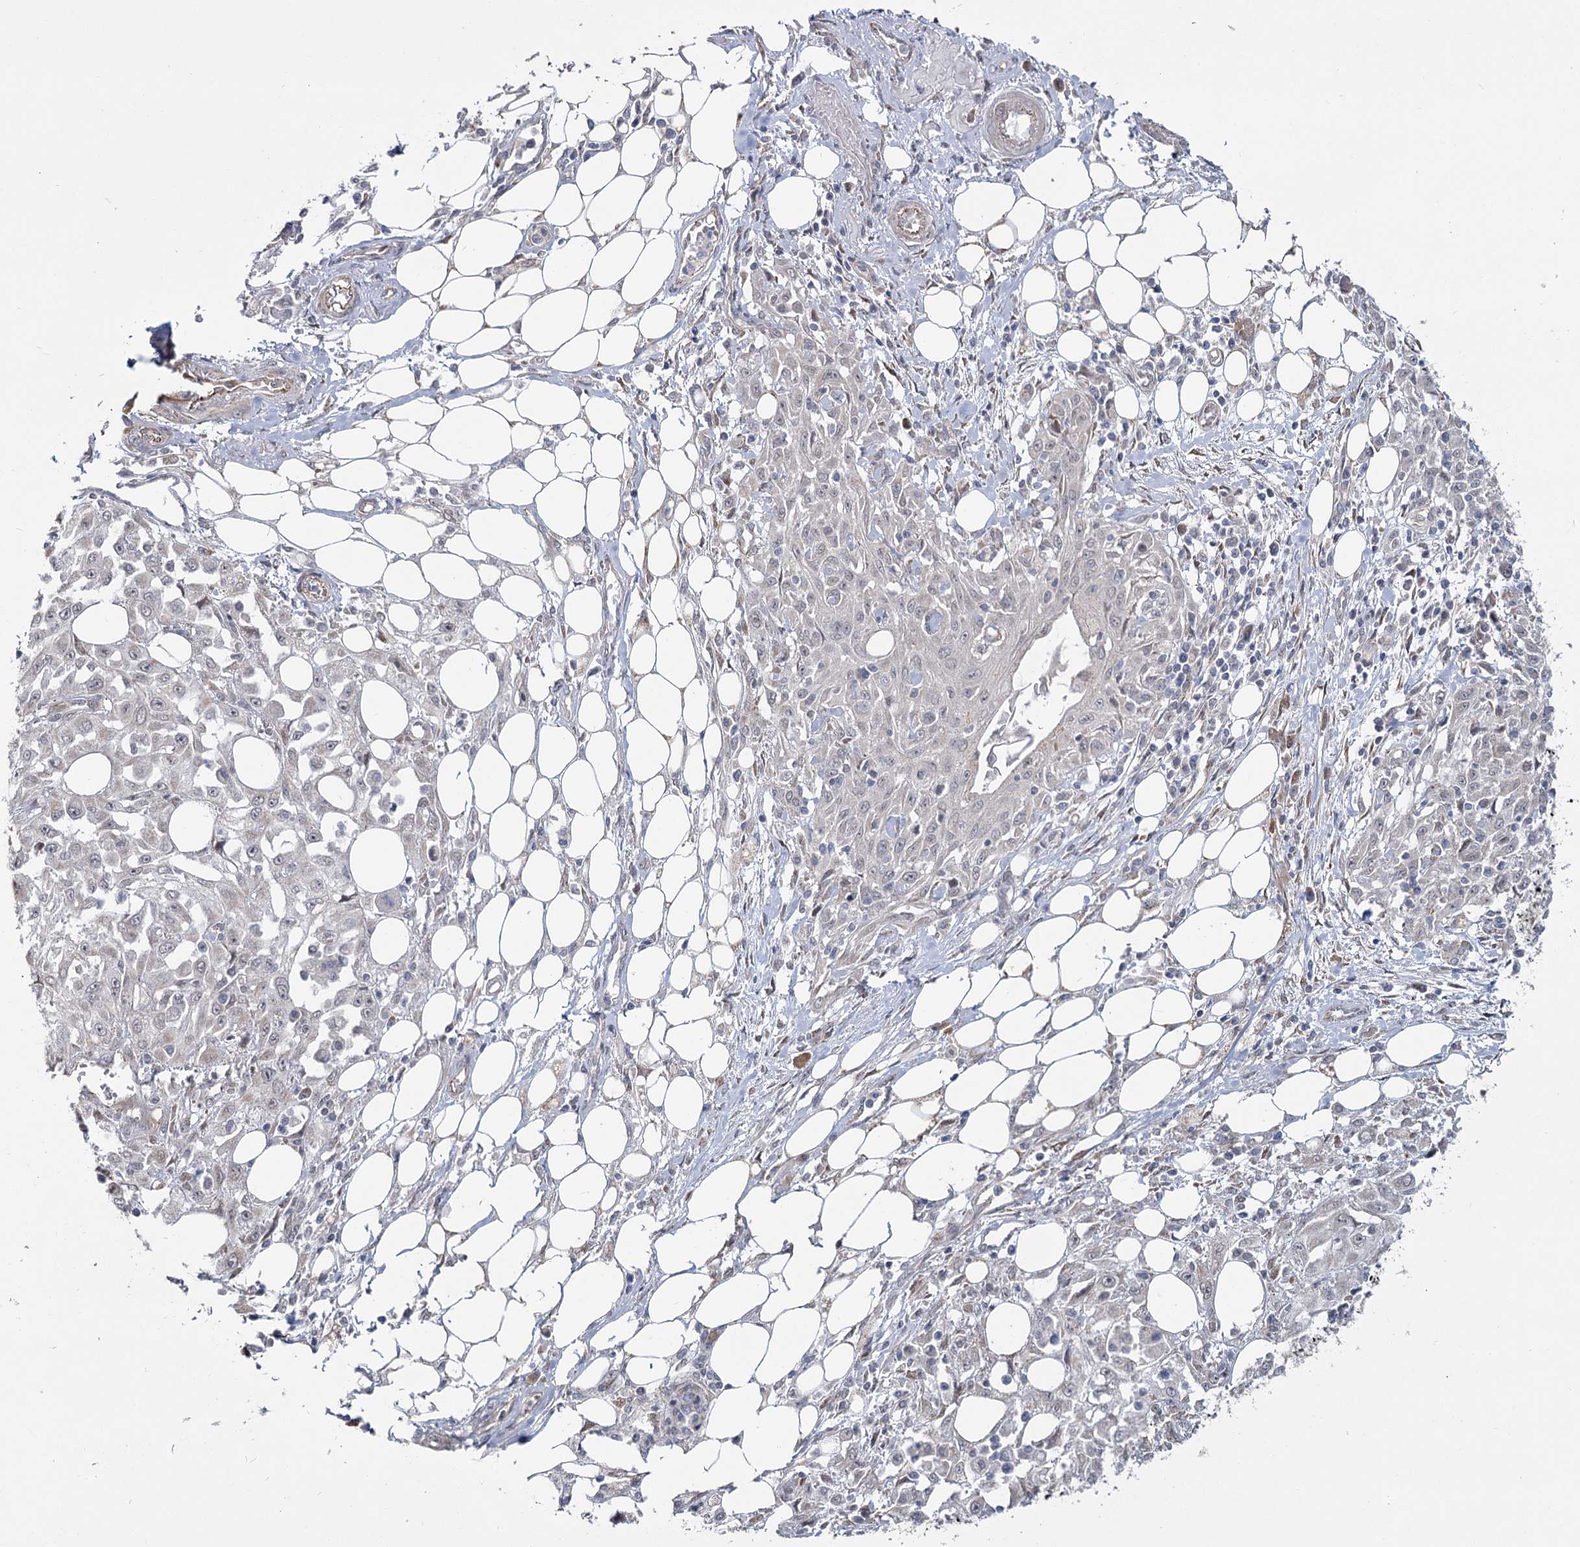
{"staining": {"intensity": "negative", "quantity": "none", "location": "none"}, "tissue": "skin cancer", "cell_type": "Tumor cells", "image_type": "cancer", "snomed": [{"axis": "morphology", "description": "Squamous cell carcinoma, NOS"}, {"axis": "morphology", "description": "Squamous cell carcinoma, metastatic, NOS"}, {"axis": "topography", "description": "Skin"}, {"axis": "topography", "description": "Lymph node"}], "caption": "An immunohistochemistry (IHC) histopathology image of metastatic squamous cell carcinoma (skin) is shown. There is no staining in tumor cells of metastatic squamous cell carcinoma (skin).", "gene": "TBC1D9B", "patient": {"sex": "male", "age": 75}}